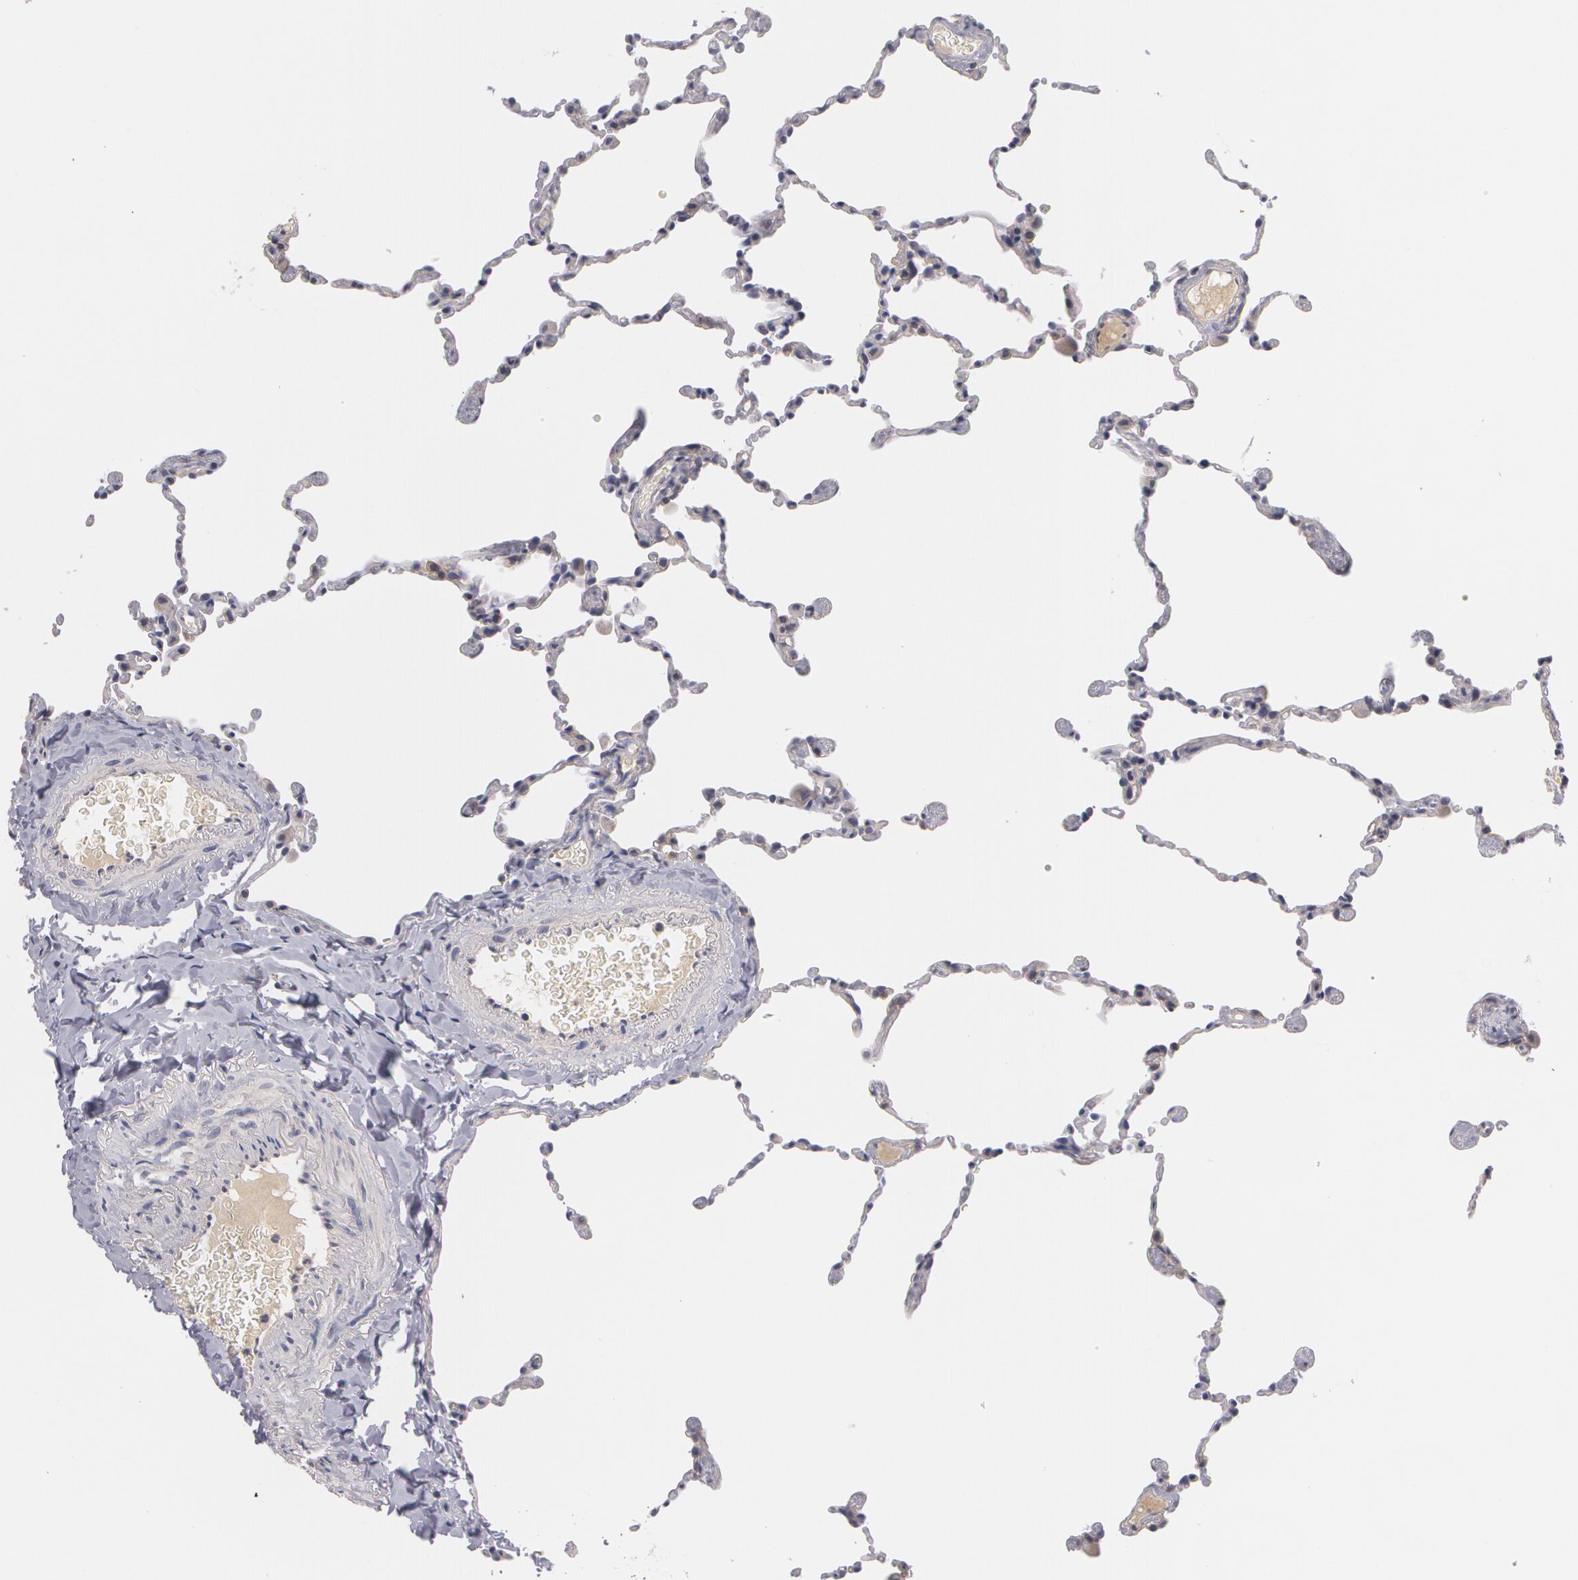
{"staining": {"intensity": "weak", "quantity": "<25%", "location": "cytoplasmic/membranous"}, "tissue": "lung", "cell_type": "Alveolar cells", "image_type": "normal", "snomed": [{"axis": "morphology", "description": "Normal tissue, NOS"}, {"axis": "topography", "description": "Lung"}], "caption": "Immunohistochemistry (IHC) histopathology image of unremarkable lung: lung stained with DAB reveals no significant protein staining in alveolar cells.", "gene": "CASK", "patient": {"sex": "female", "age": 61}}